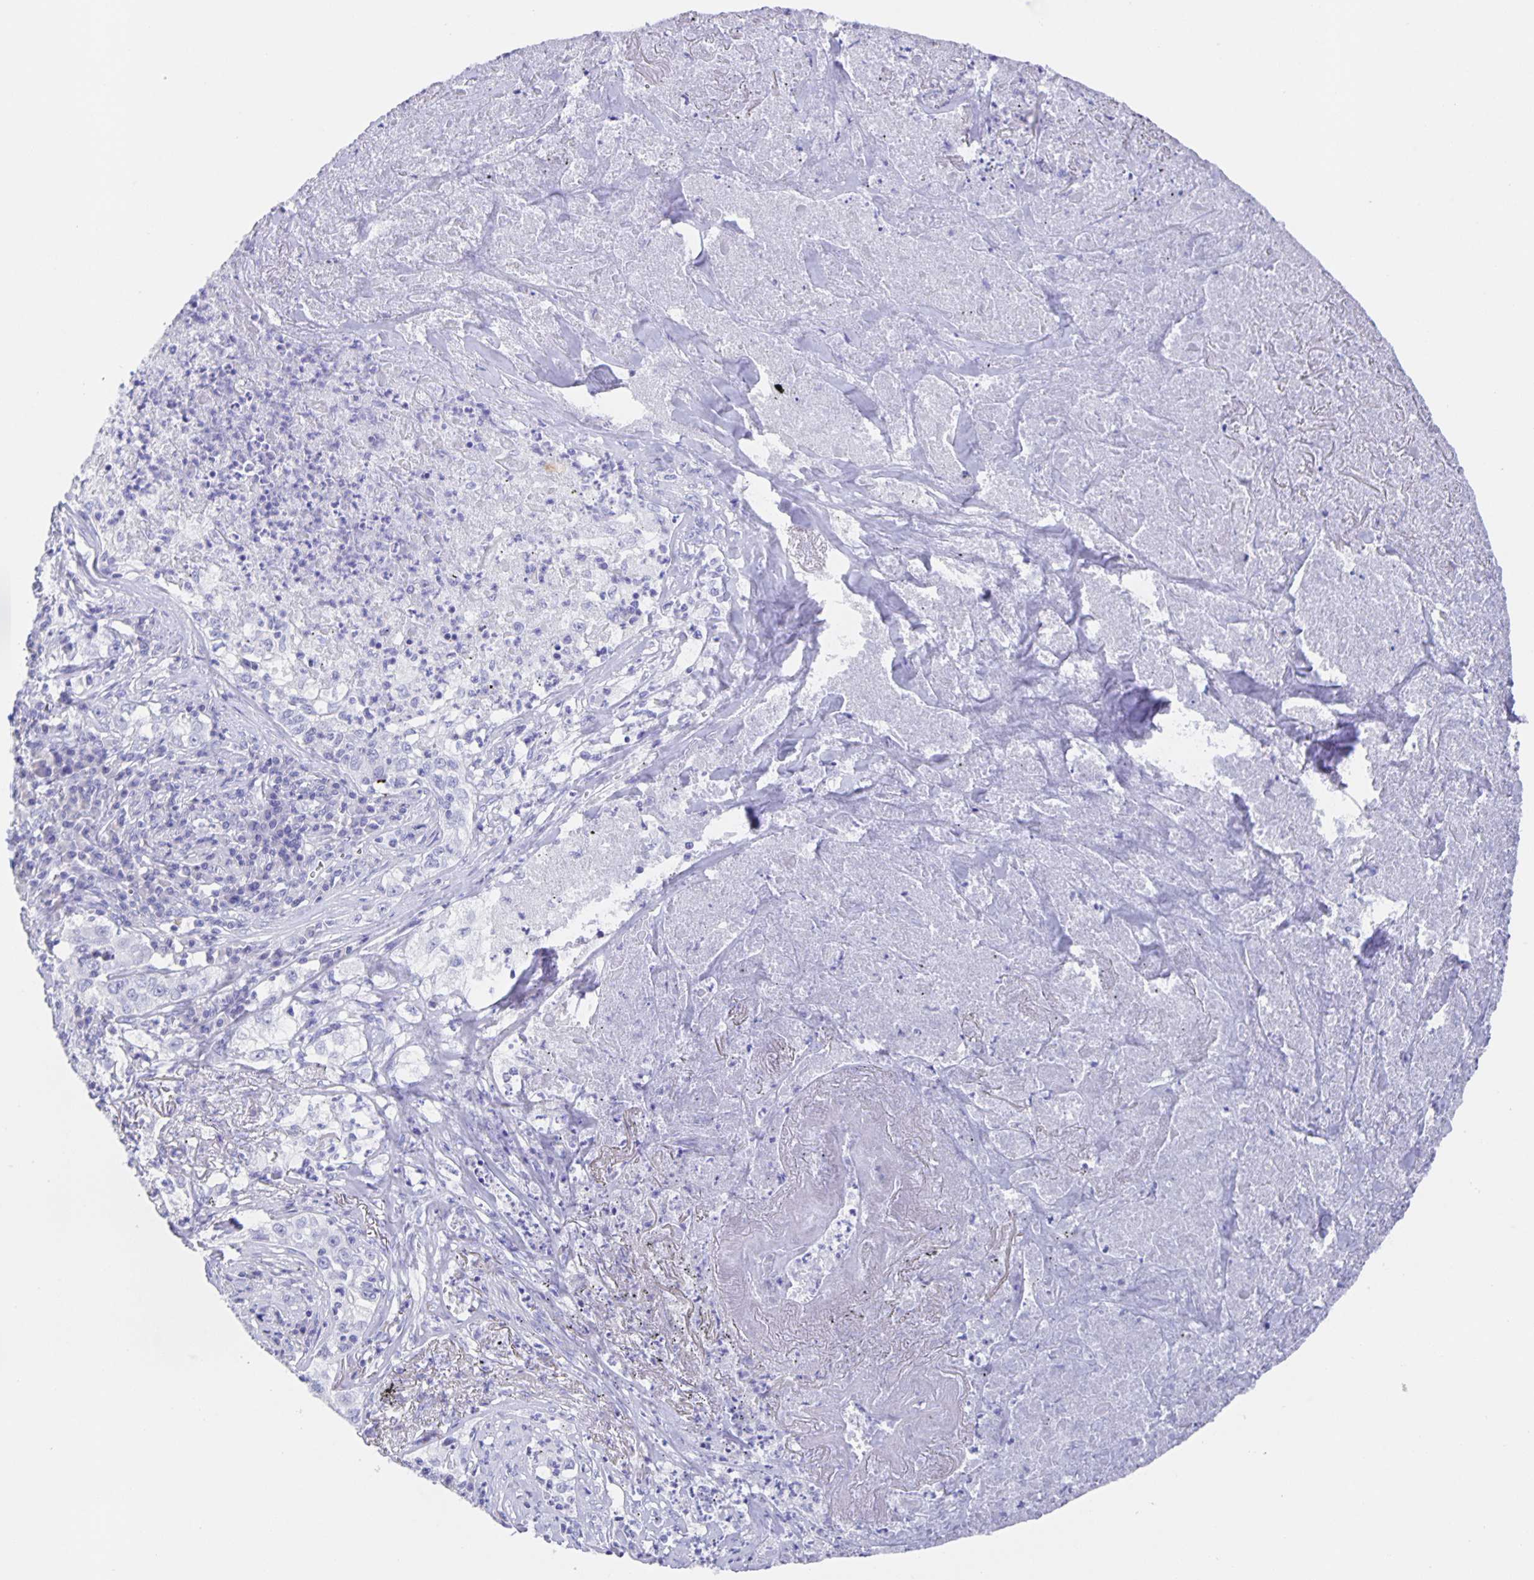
{"staining": {"intensity": "negative", "quantity": "none", "location": "none"}, "tissue": "lung cancer", "cell_type": "Tumor cells", "image_type": "cancer", "snomed": [{"axis": "morphology", "description": "Squamous cell carcinoma, NOS"}, {"axis": "topography", "description": "Lung"}], "caption": "Lung cancer (squamous cell carcinoma) stained for a protein using immunohistochemistry (IHC) demonstrates no staining tumor cells.", "gene": "GUCA2A", "patient": {"sex": "male", "age": 71}}